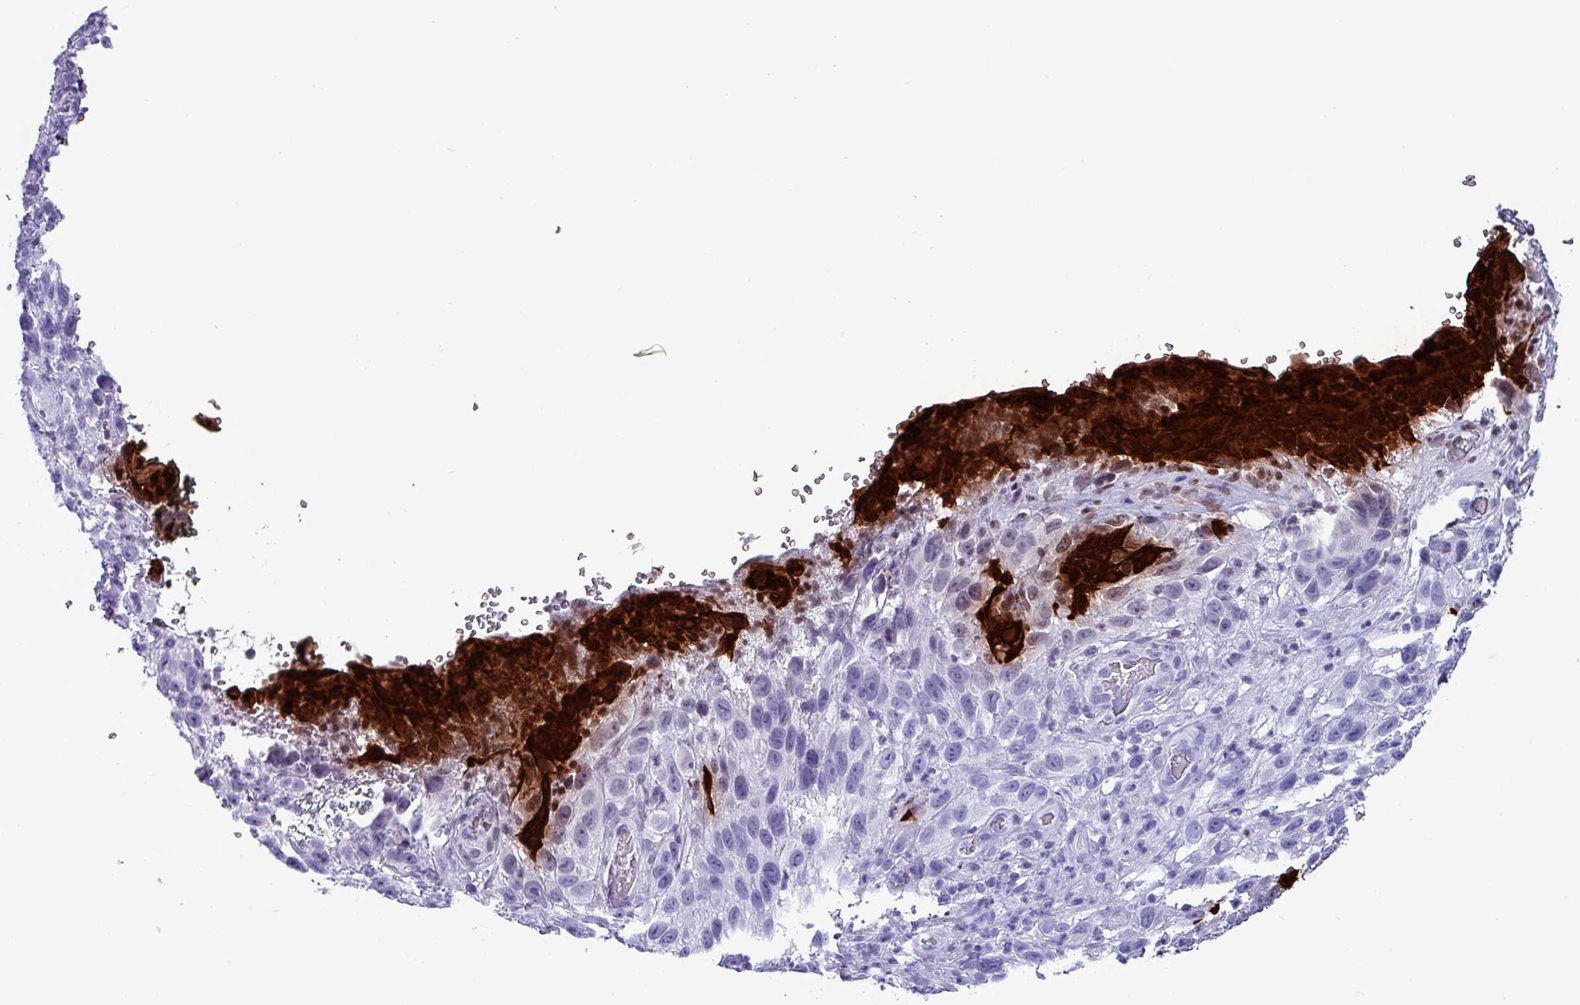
{"staining": {"intensity": "negative", "quantity": "none", "location": "none"}, "tissue": "melanoma", "cell_type": "Tumor cells", "image_type": "cancer", "snomed": [{"axis": "morphology", "description": "Malignant melanoma, NOS"}, {"axis": "topography", "description": "Skin"}], "caption": "The micrograph exhibits no significant positivity in tumor cells of melanoma.", "gene": "KRT6C", "patient": {"sex": "female", "age": 96}}